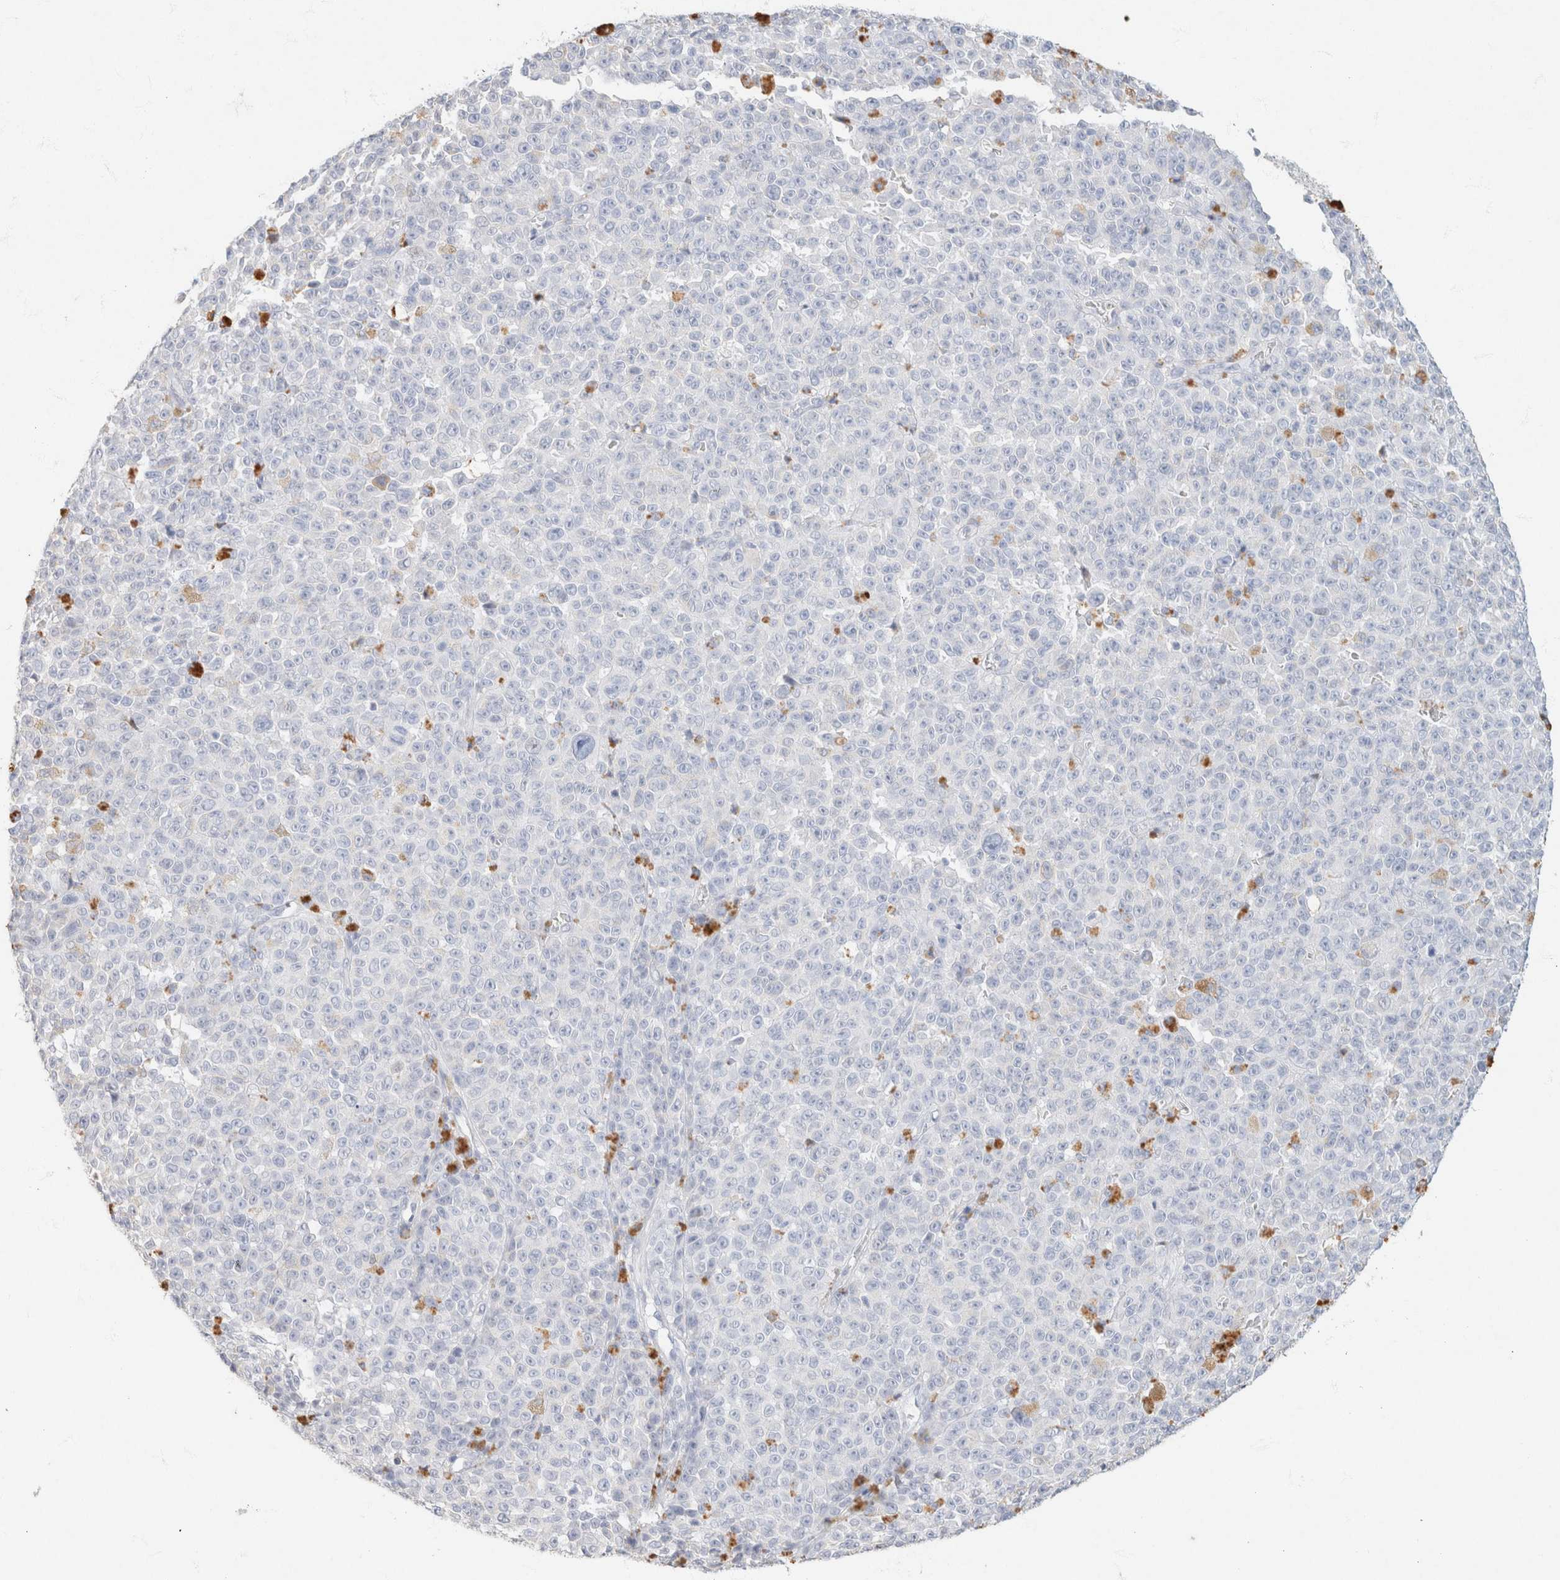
{"staining": {"intensity": "negative", "quantity": "none", "location": "none"}, "tissue": "melanoma", "cell_type": "Tumor cells", "image_type": "cancer", "snomed": [{"axis": "morphology", "description": "Malignant melanoma, NOS"}, {"axis": "topography", "description": "Skin"}], "caption": "Tumor cells show no significant protein positivity in melanoma. Brightfield microscopy of IHC stained with DAB (3,3'-diaminobenzidine) (brown) and hematoxylin (blue), captured at high magnification.", "gene": "CA12", "patient": {"sex": "female", "age": 82}}